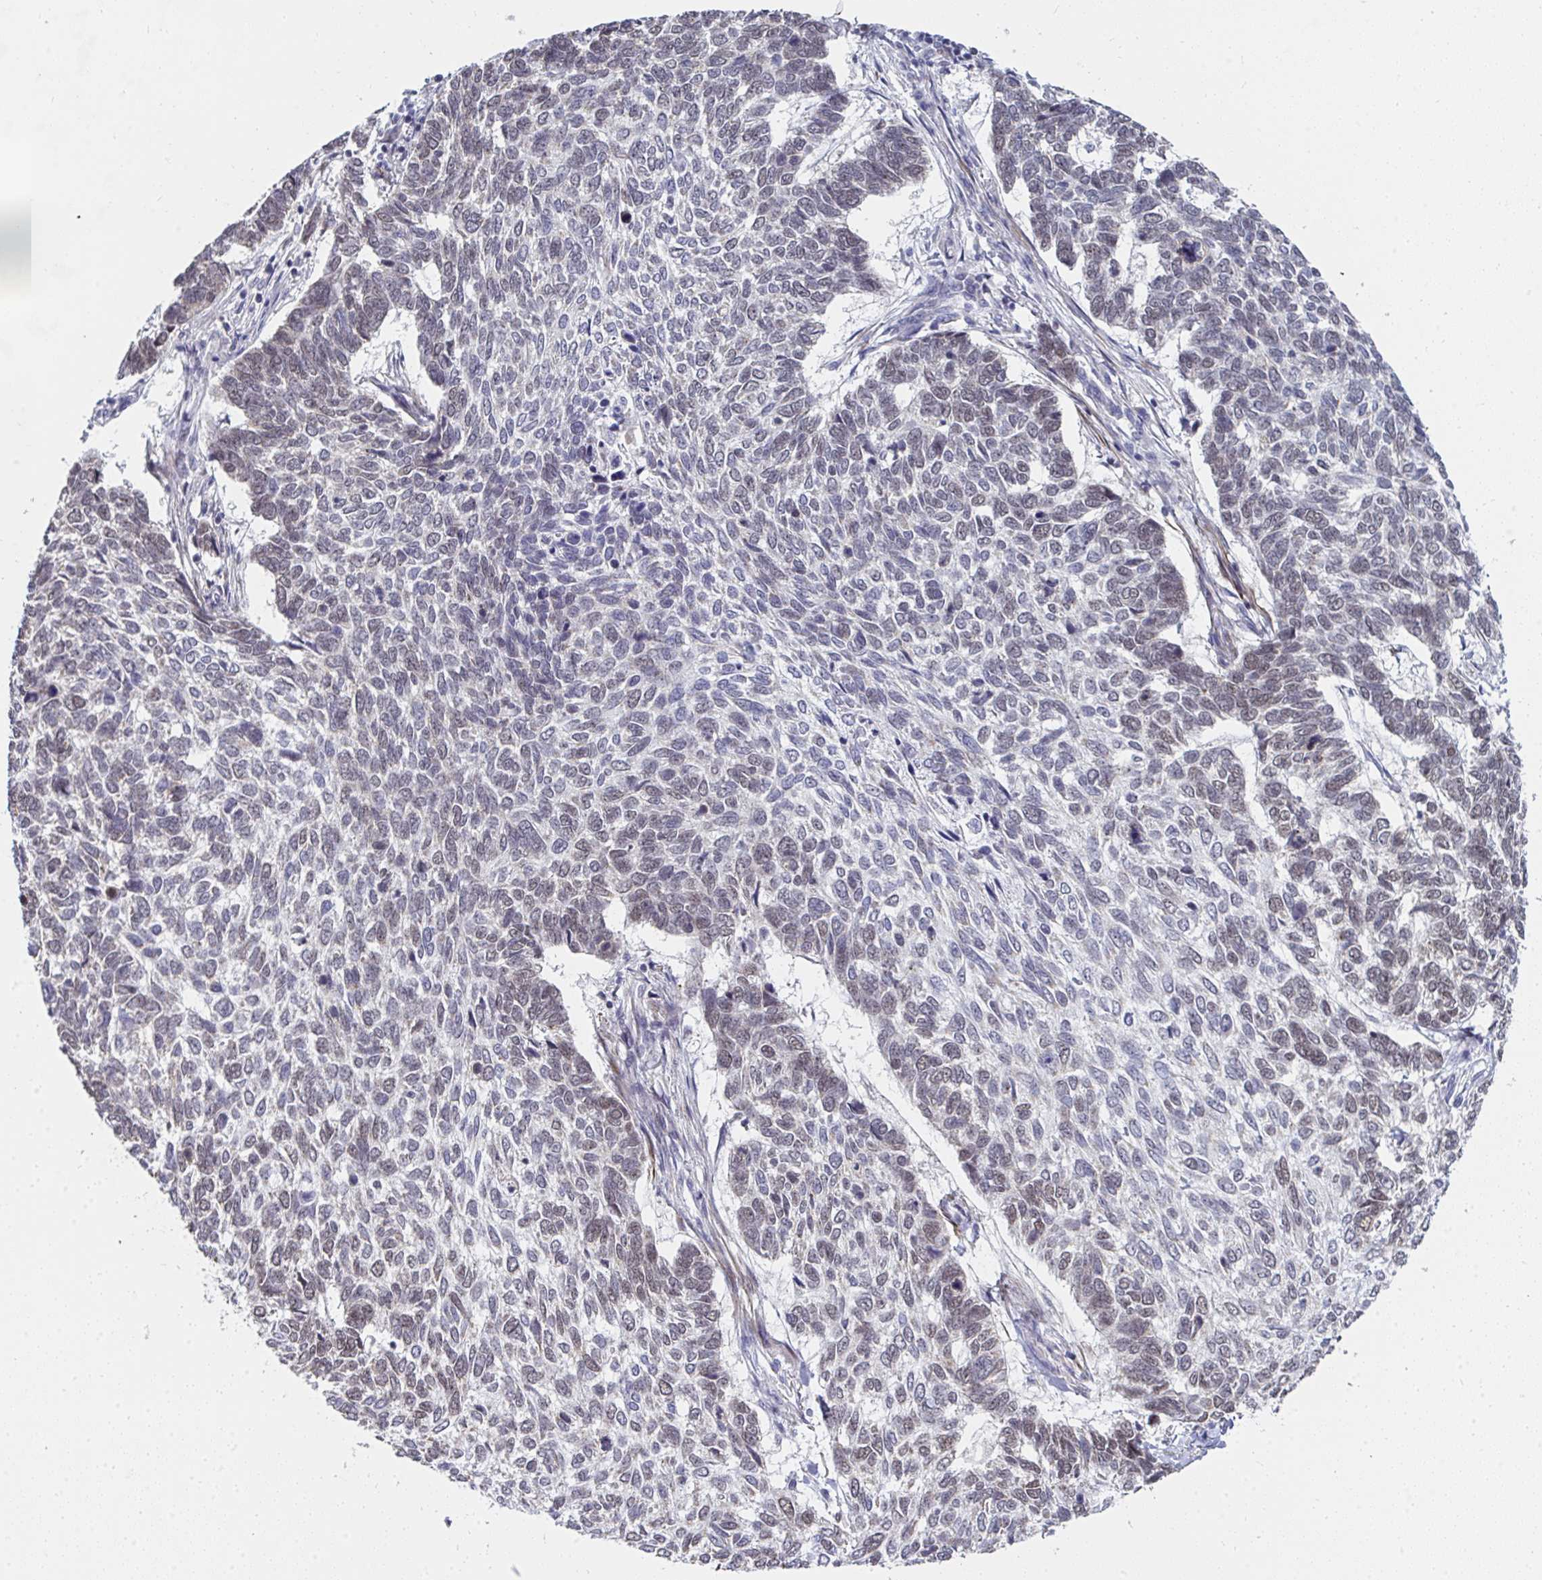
{"staining": {"intensity": "weak", "quantity": "25%-75%", "location": "nuclear"}, "tissue": "skin cancer", "cell_type": "Tumor cells", "image_type": "cancer", "snomed": [{"axis": "morphology", "description": "Basal cell carcinoma"}, {"axis": "topography", "description": "Skin"}], "caption": "IHC micrograph of human skin cancer stained for a protein (brown), which demonstrates low levels of weak nuclear expression in about 25%-75% of tumor cells.", "gene": "GINS2", "patient": {"sex": "female", "age": 65}}